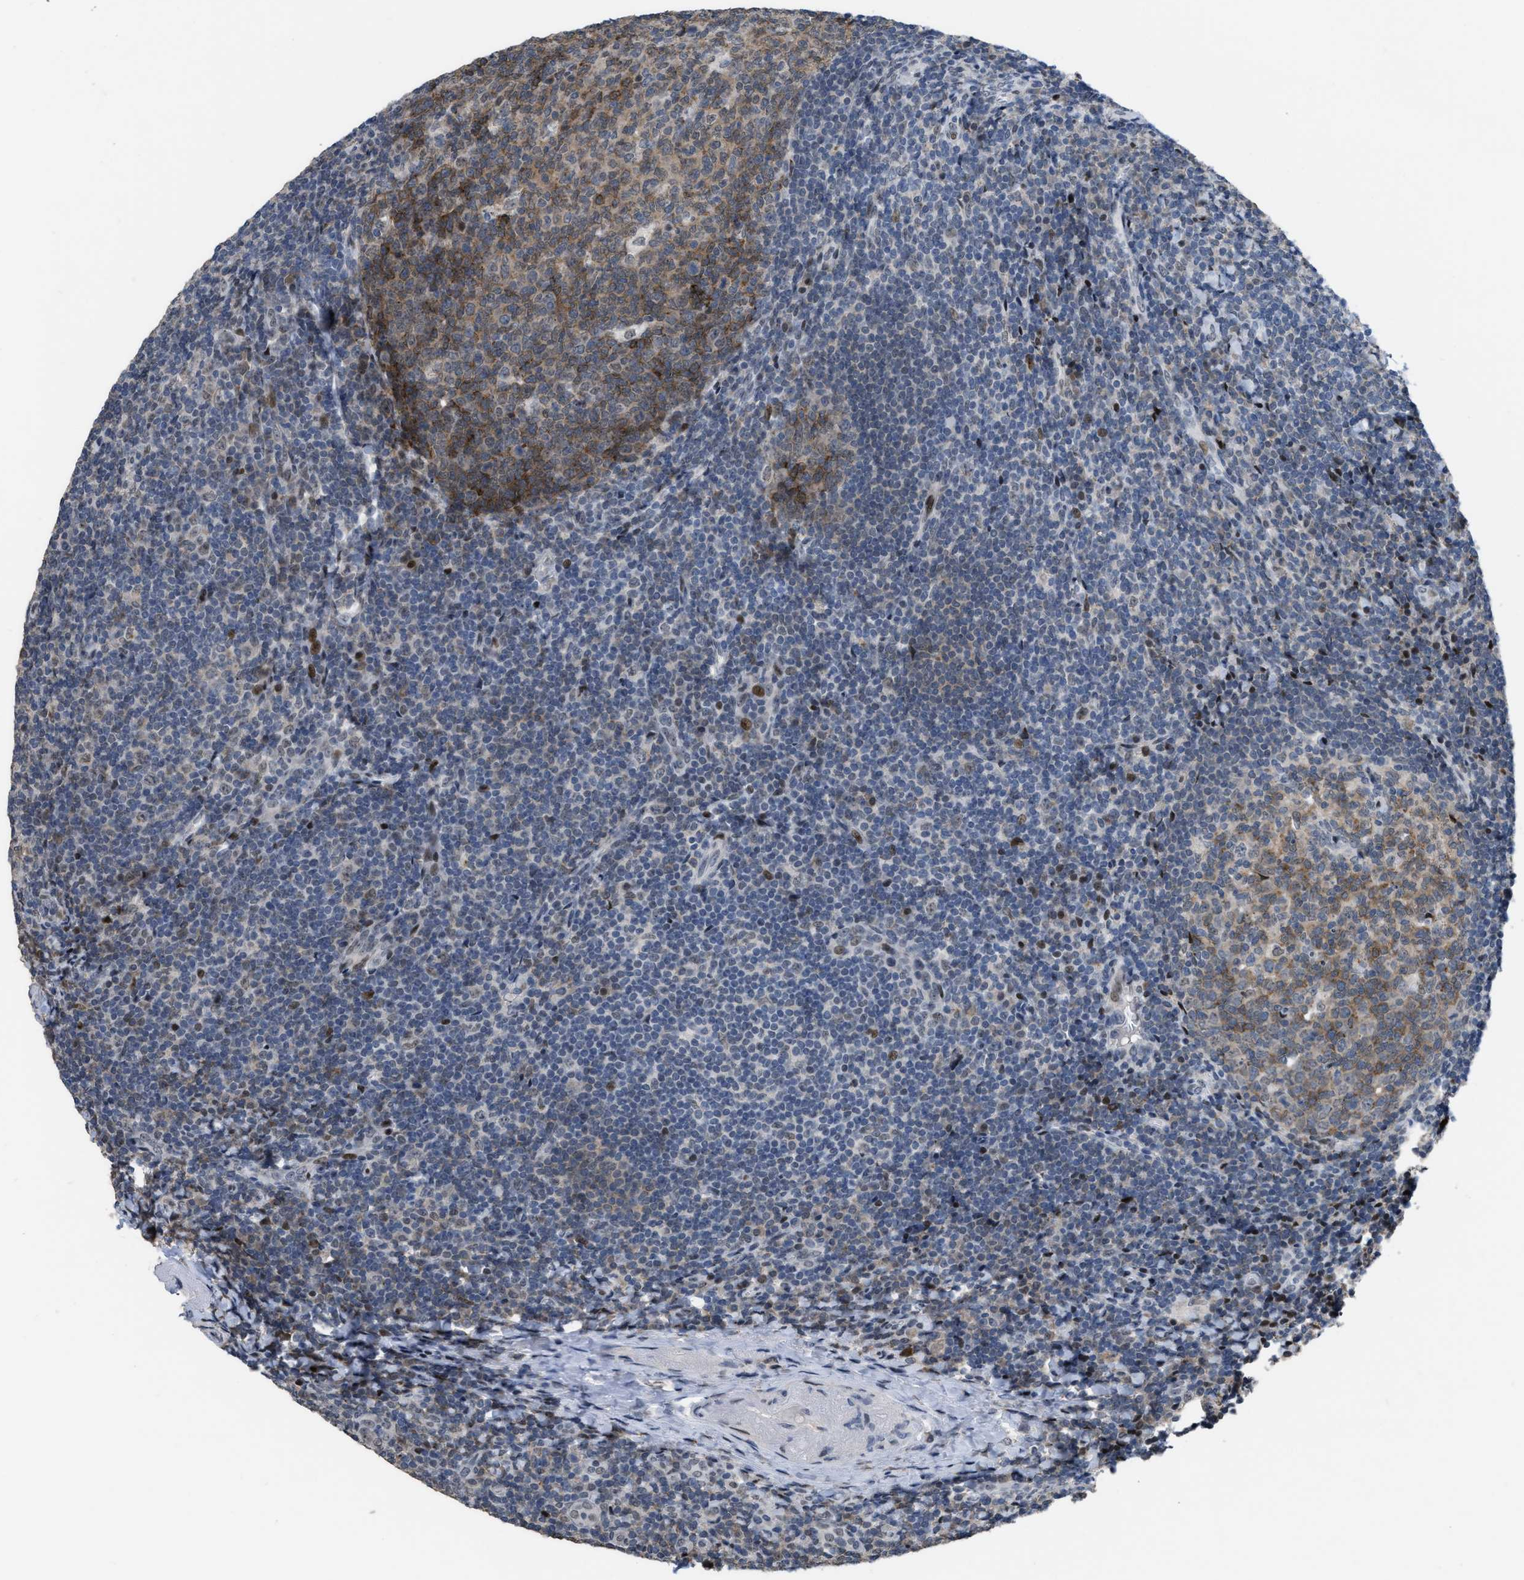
{"staining": {"intensity": "moderate", "quantity": ">75%", "location": "cytoplasmic/membranous,nuclear"}, "tissue": "tonsil", "cell_type": "Germinal center cells", "image_type": "normal", "snomed": [{"axis": "morphology", "description": "Normal tissue, NOS"}, {"axis": "topography", "description": "Tonsil"}], "caption": "Moderate cytoplasmic/membranous,nuclear protein positivity is present in about >75% of germinal center cells in tonsil.", "gene": "SETDB1", "patient": {"sex": "male", "age": 37}}